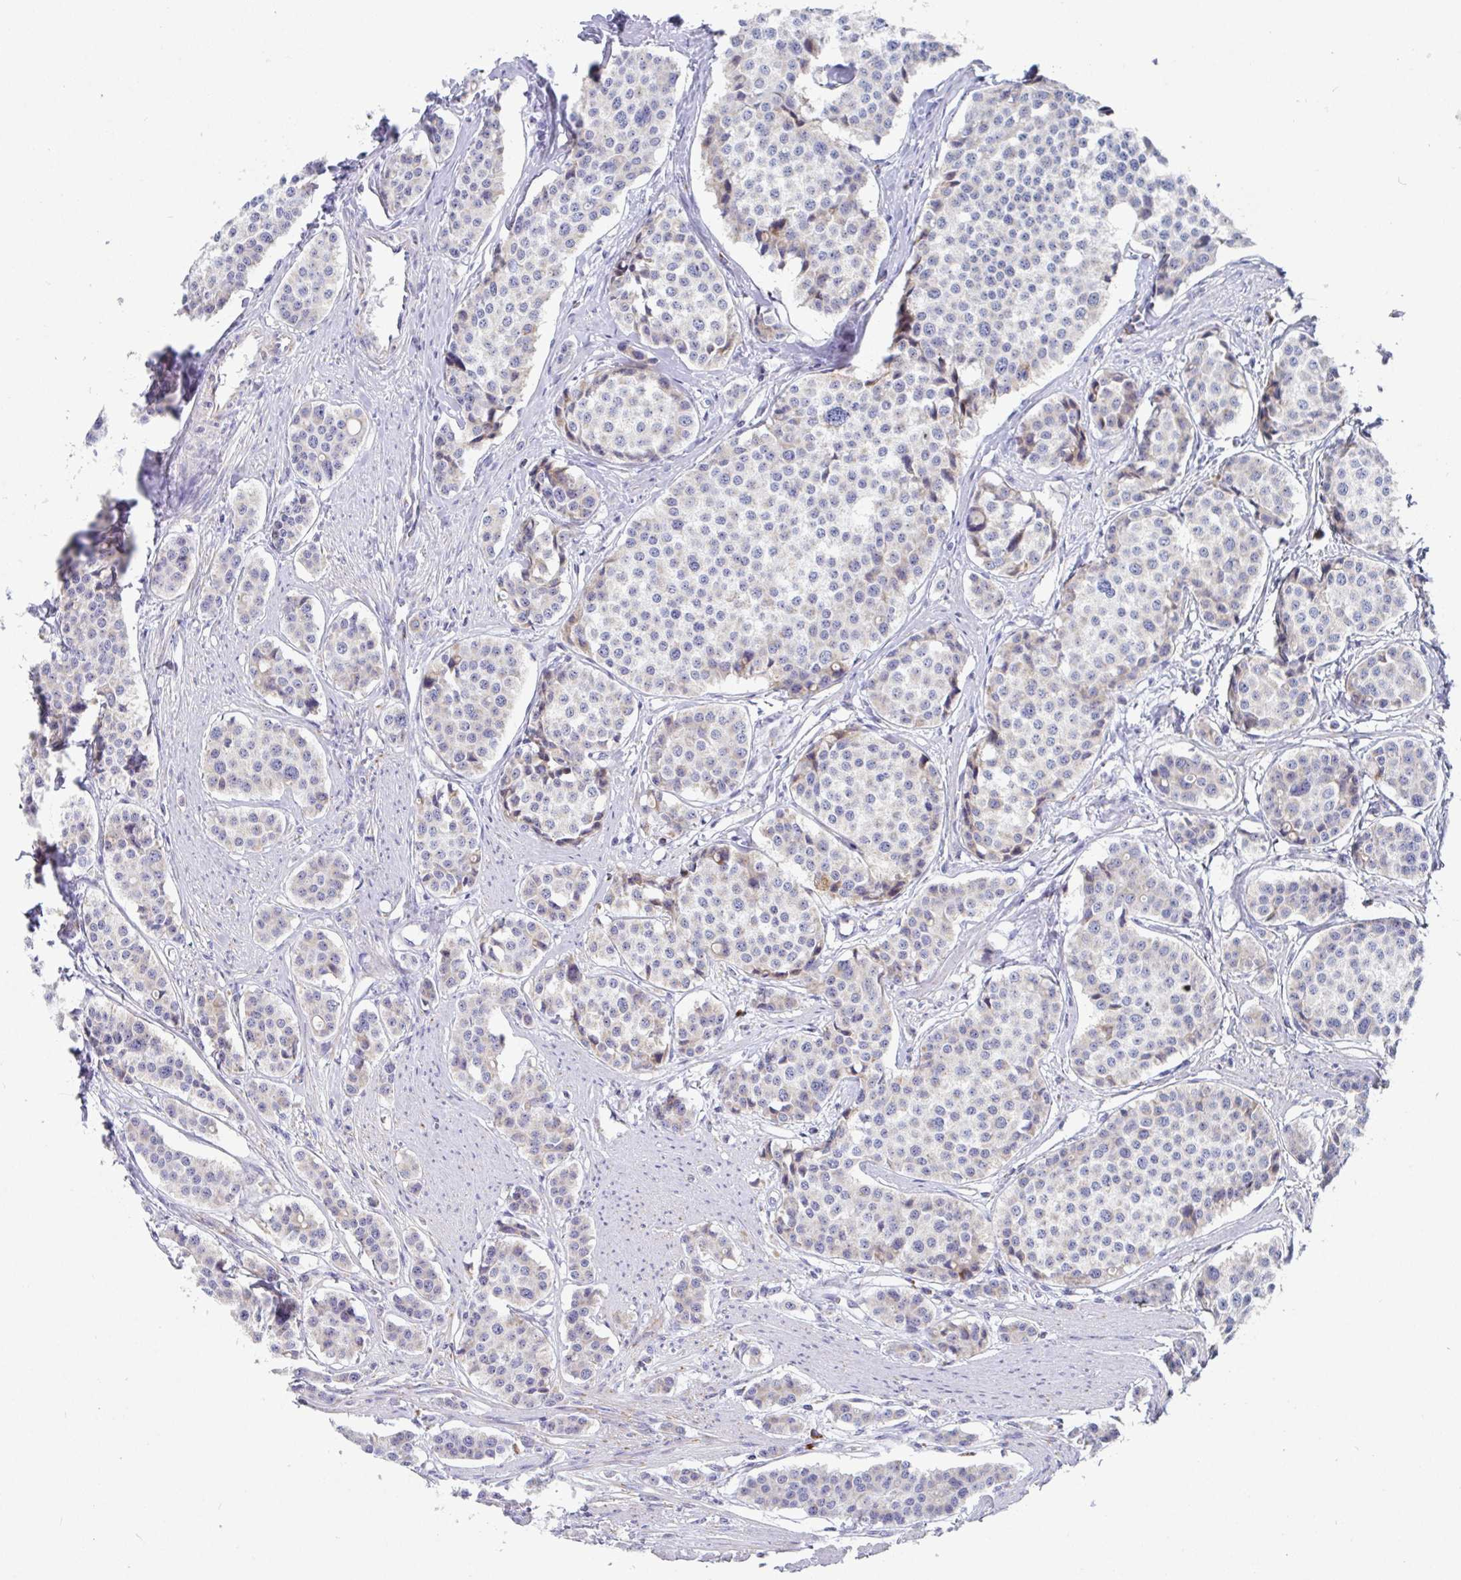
{"staining": {"intensity": "negative", "quantity": "none", "location": "none"}, "tissue": "carcinoid", "cell_type": "Tumor cells", "image_type": "cancer", "snomed": [{"axis": "morphology", "description": "Carcinoid, malignant, NOS"}, {"axis": "topography", "description": "Small intestine"}], "caption": "Protein analysis of carcinoid shows no significant positivity in tumor cells. (DAB (3,3'-diaminobenzidine) IHC with hematoxylin counter stain).", "gene": "ATP5MJ", "patient": {"sex": "male", "age": 60}}